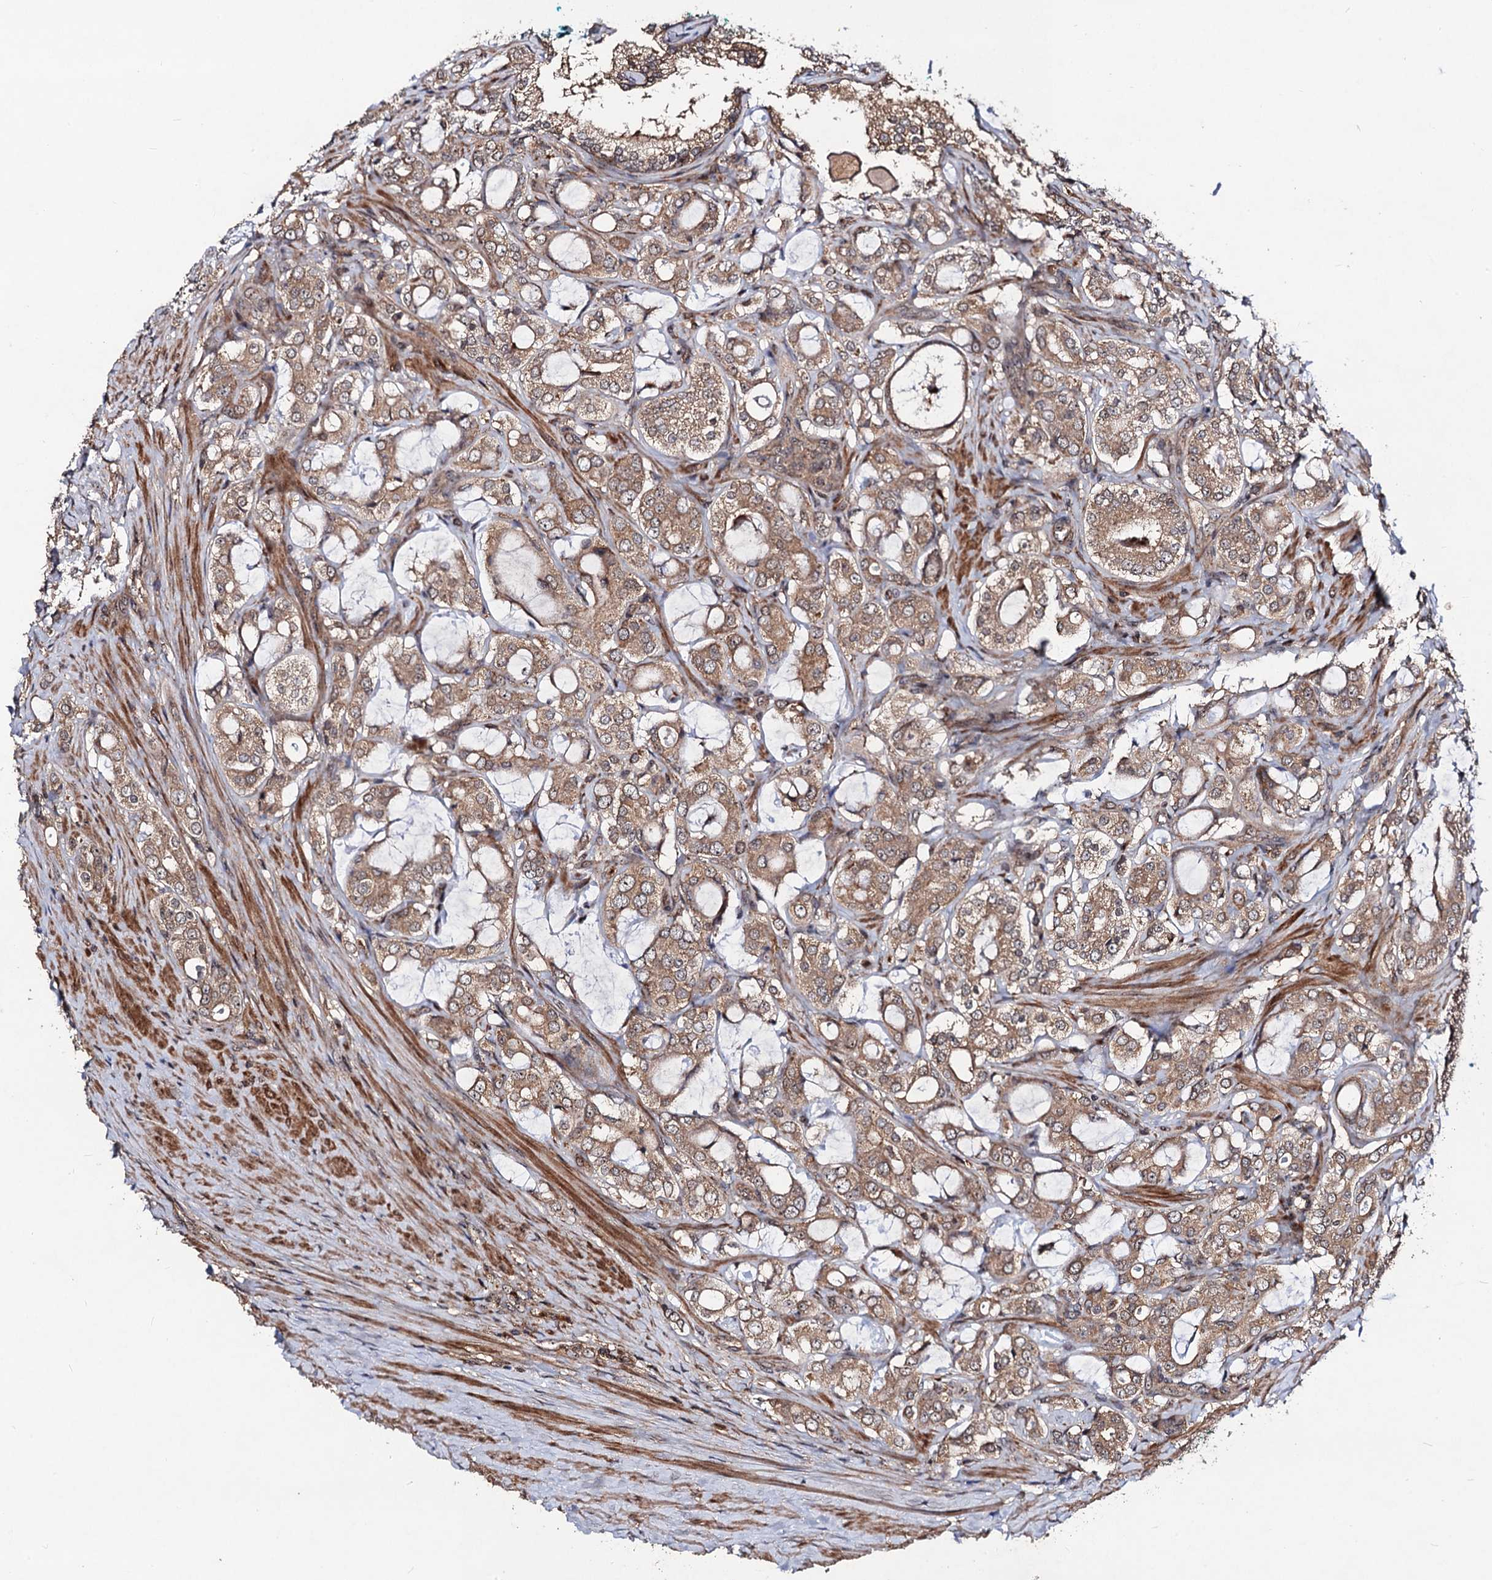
{"staining": {"intensity": "moderate", "quantity": ">75%", "location": "cytoplasmic/membranous"}, "tissue": "prostate cancer", "cell_type": "Tumor cells", "image_type": "cancer", "snomed": [{"axis": "morphology", "description": "Adenocarcinoma, High grade"}, {"axis": "topography", "description": "Prostate"}], "caption": "Prostate cancer tissue exhibits moderate cytoplasmic/membranous expression in approximately >75% of tumor cells", "gene": "KXD1", "patient": {"sex": "male", "age": 63}}